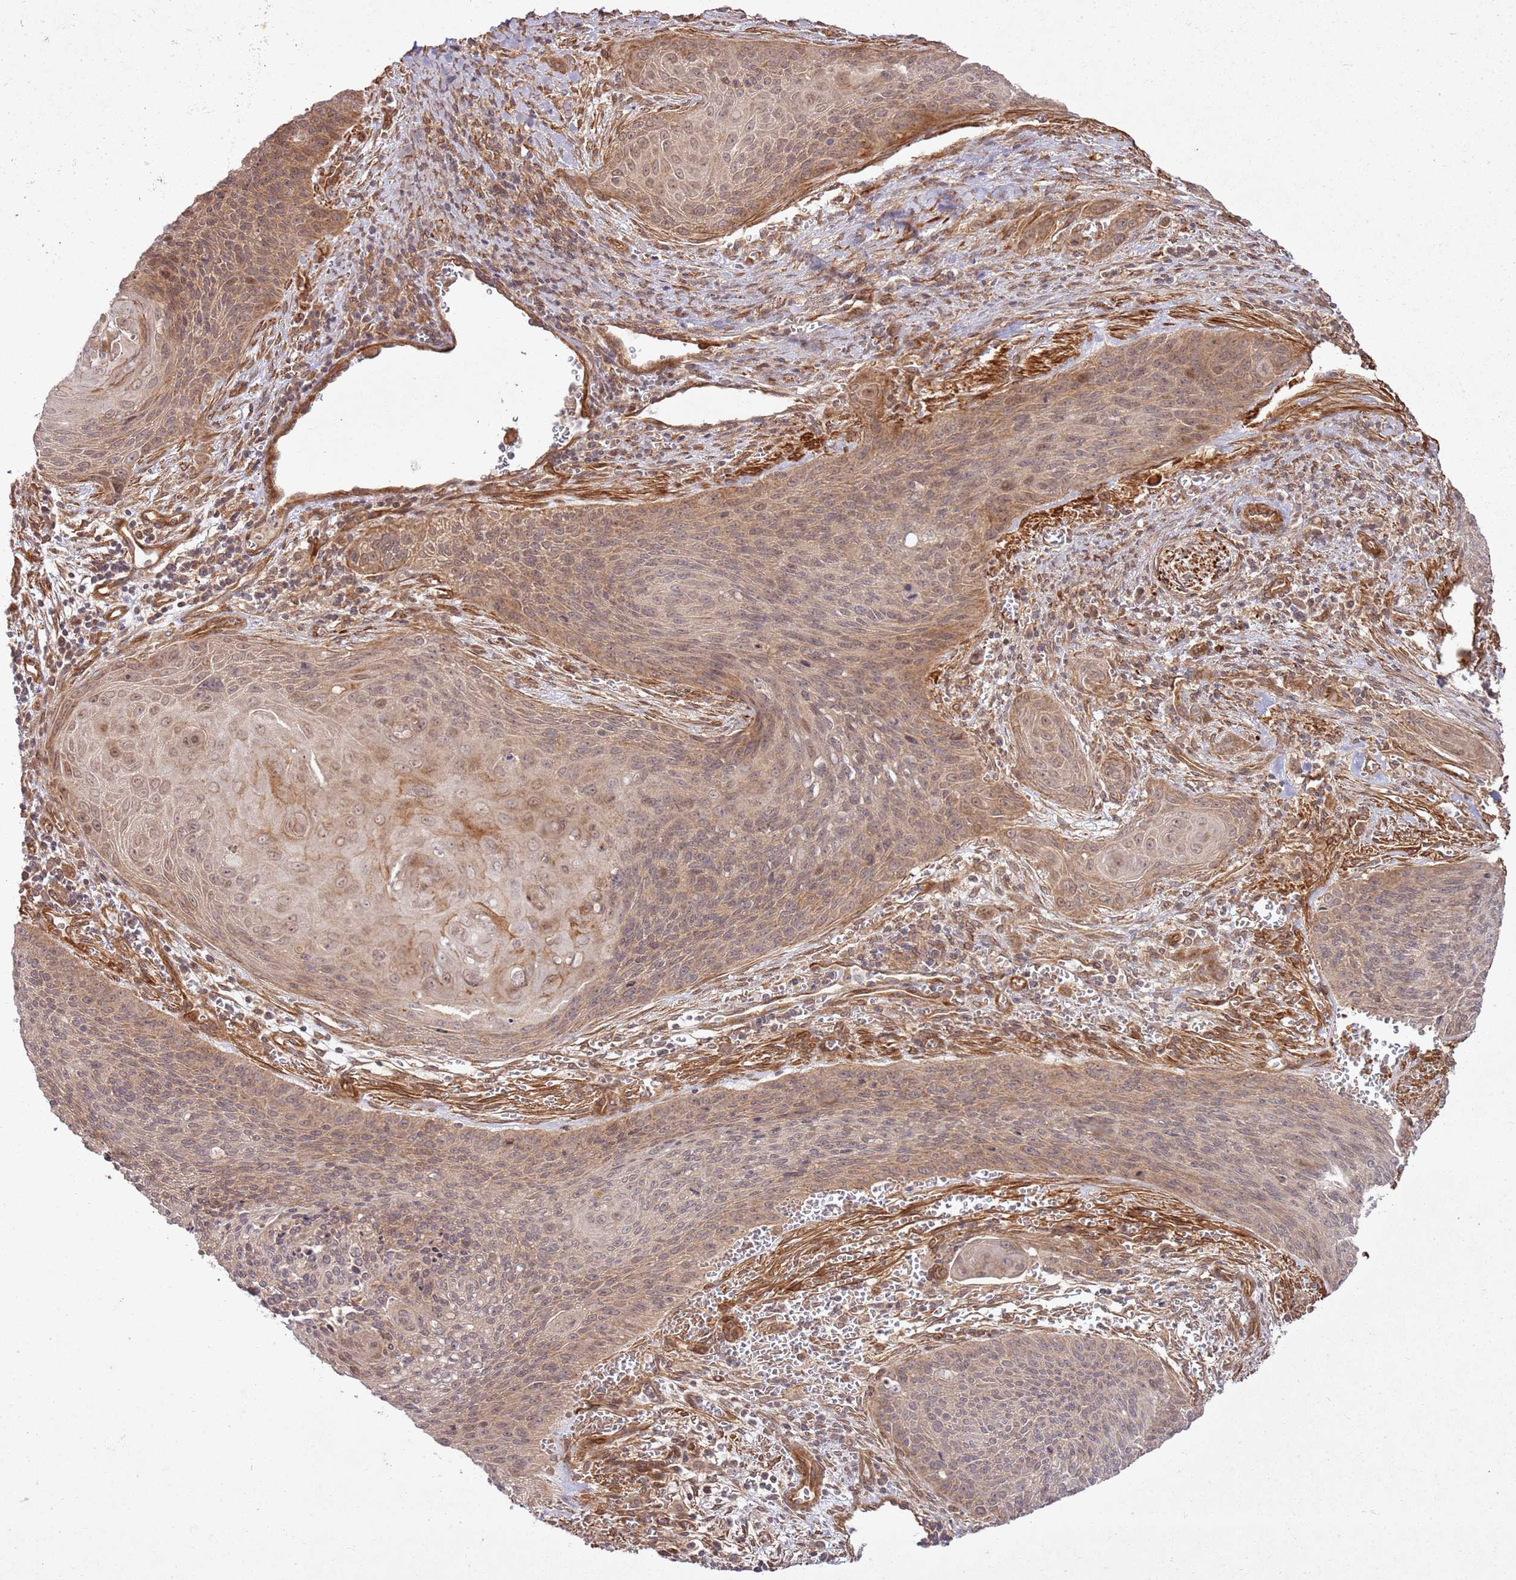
{"staining": {"intensity": "moderate", "quantity": ">75%", "location": "cytoplasmic/membranous"}, "tissue": "cervical cancer", "cell_type": "Tumor cells", "image_type": "cancer", "snomed": [{"axis": "morphology", "description": "Squamous cell carcinoma, NOS"}, {"axis": "topography", "description": "Cervix"}], "caption": "Brown immunohistochemical staining in human squamous cell carcinoma (cervical) reveals moderate cytoplasmic/membranous positivity in approximately >75% of tumor cells.", "gene": "ZNF623", "patient": {"sex": "female", "age": 55}}